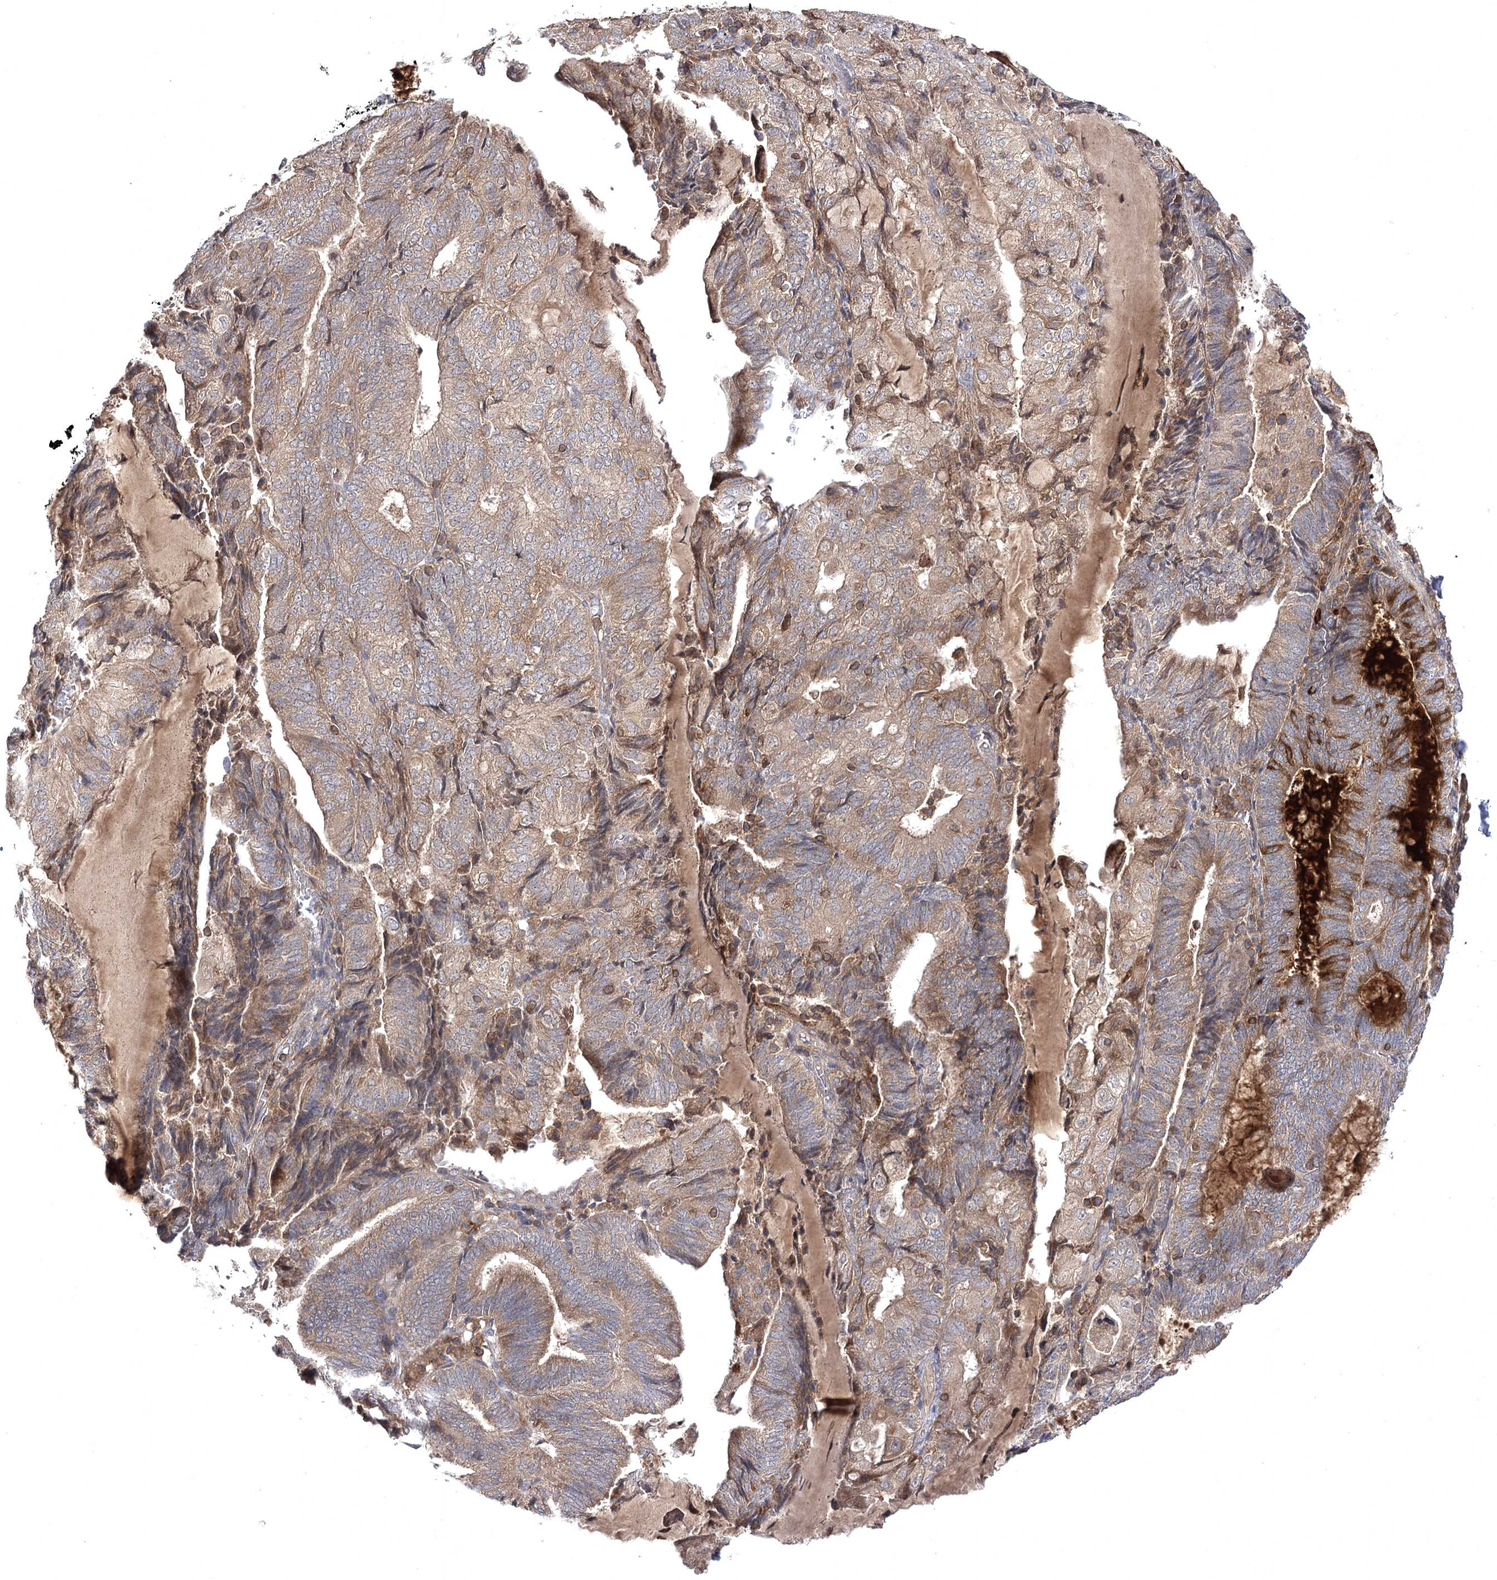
{"staining": {"intensity": "moderate", "quantity": ">75%", "location": "cytoplasmic/membranous"}, "tissue": "endometrial cancer", "cell_type": "Tumor cells", "image_type": "cancer", "snomed": [{"axis": "morphology", "description": "Adenocarcinoma, NOS"}, {"axis": "topography", "description": "Endometrium"}], "caption": "A high-resolution photomicrograph shows immunohistochemistry staining of endometrial adenocarcinoma, which shows moderate cytoplasmic/membranous positivity in approximately >75% of tumor cells. The protein of interest is stained brown, and the nuclei are stained in blue (DAB IHC with brightfield microscopy, high magnification).", "gene": "BCR", "patient": {"sex": "female", "age": 81}}